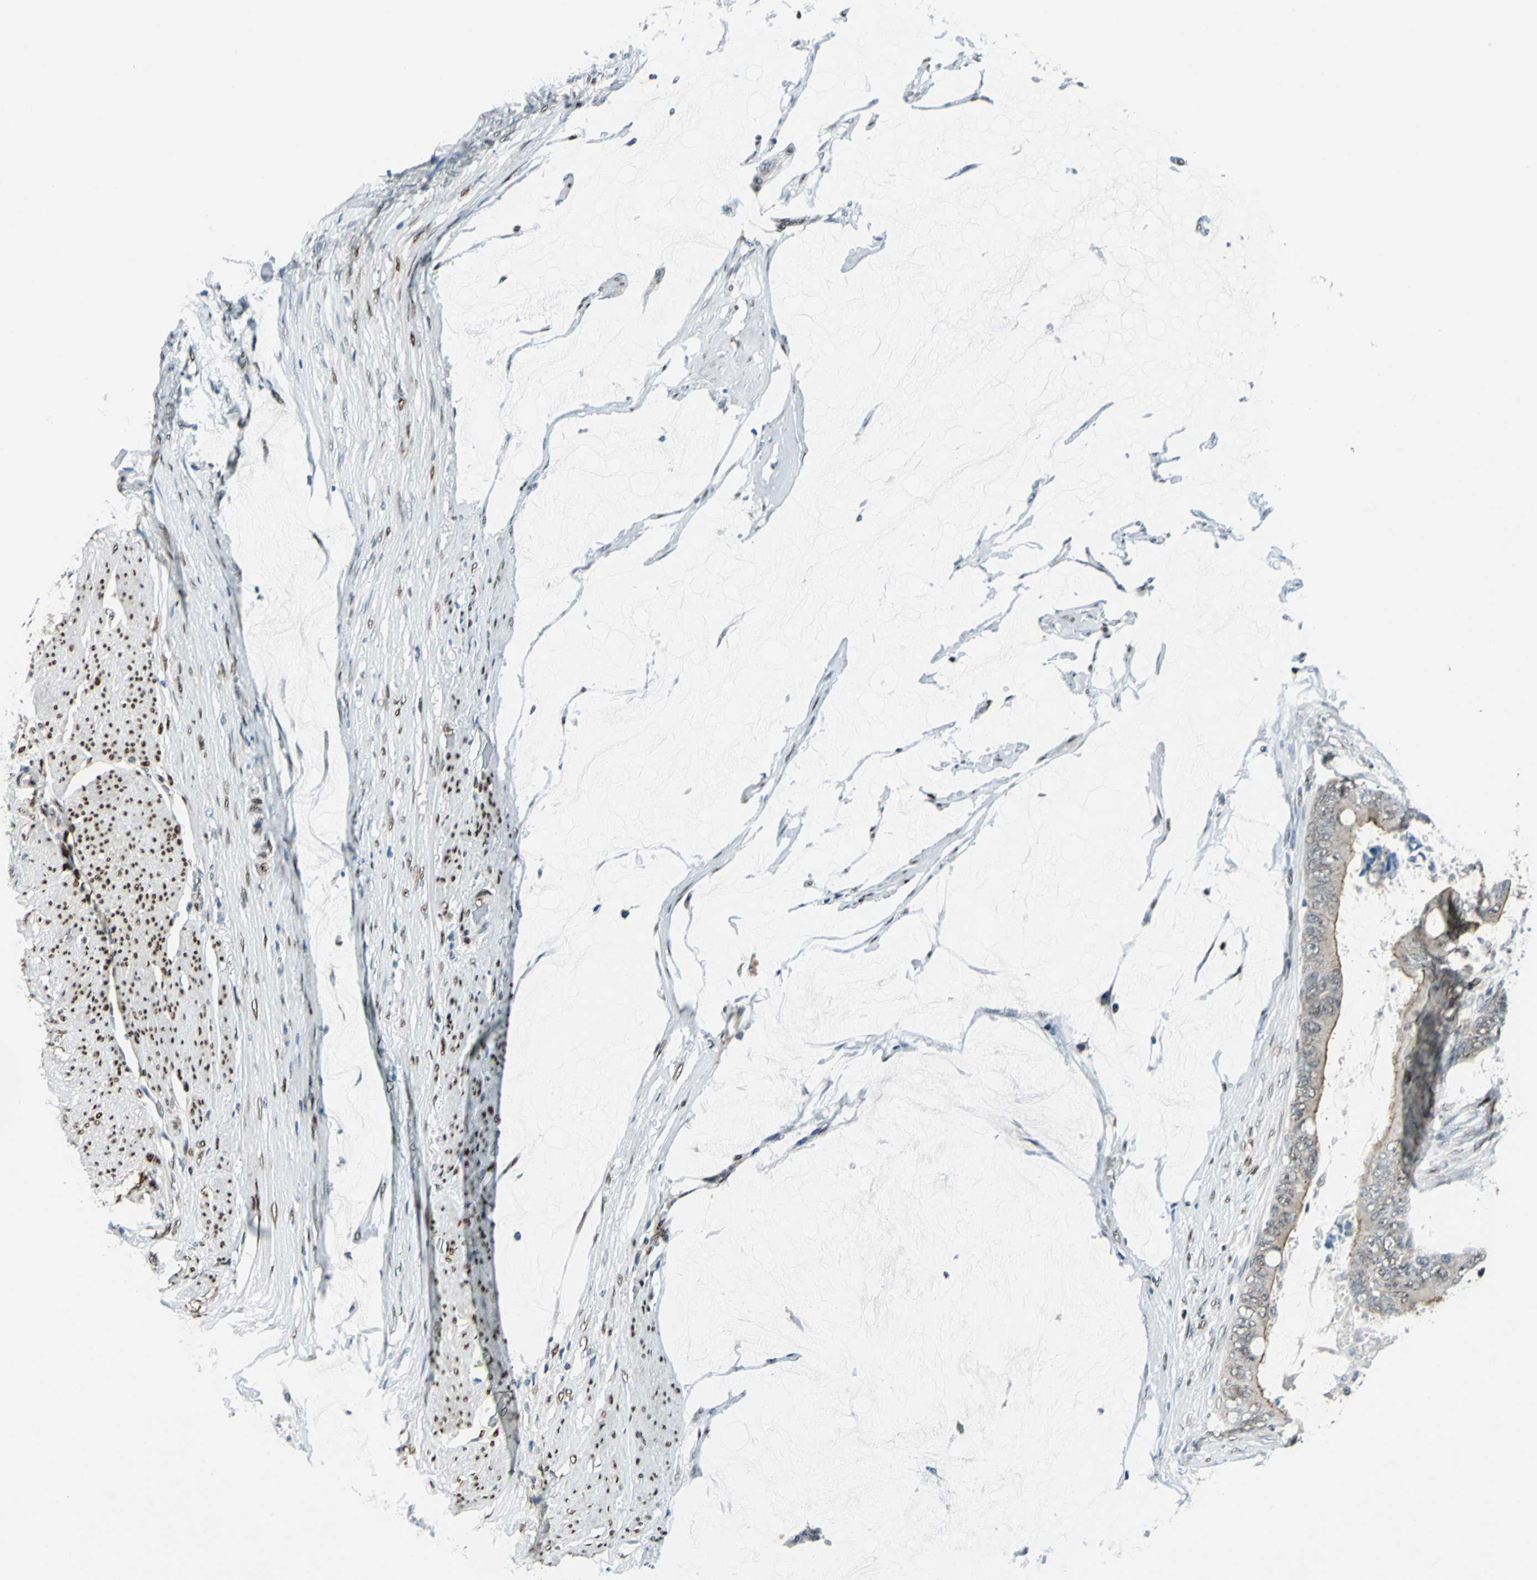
{"staining": {"intensity": "weak", "quantity": "25%-75%", "location": "cytoplasmic/membranous"}, "tissue": "colorectal cancer", "cell_type": "Tumor cells", "image_type": "cancer", "snomed": [{"axis": "morphology", "description": "Normal tissue, NOS"}, {"axis": "morphology", "description": "Adenocarcinoma, NOS"}, {"axis": "topography", "description": "Rectum"}, {"axis": "topography", "description": "Peripheral nerve tissue"}], "caption": "Colorectal cancer (adenocarcinoma) stained with a brown dye reveals weak cytoplasmic/membranous positive positivity in approximately 25%-75% of tumor cells.", "gene": "NFIA", "patient": {"sex": "female", "age": 77}}